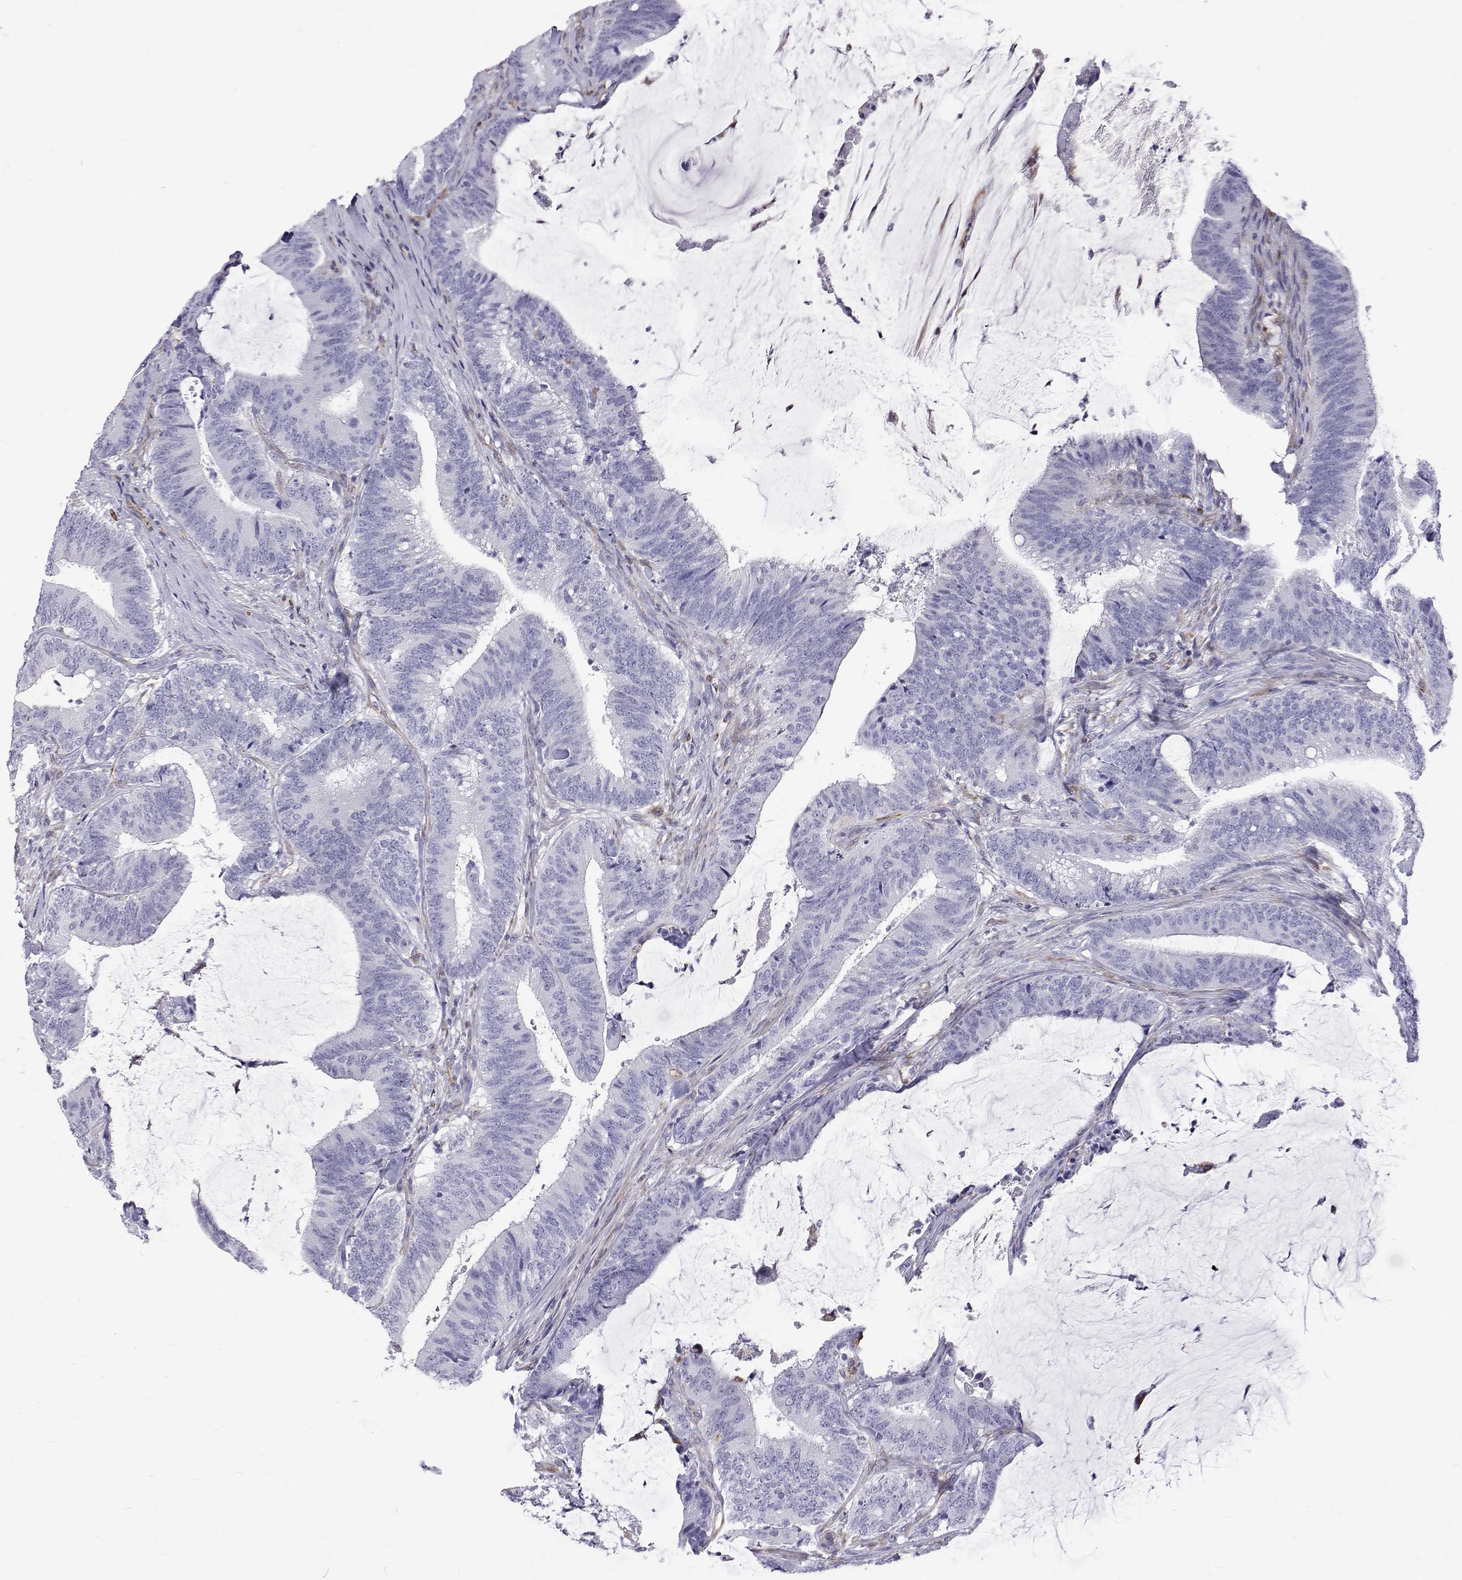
{"staining": {"intensity": "negative", "quantity": "none", "location": "none"}, "tissue": "colorectal cancer", "cell_type": "Tumor cells", "image_type": "cancer", "snomed": [{"axis": "morphology", "description": "Adenocarcinoma, NOS"}, {"axis": "topography", "description": "Colon"}], "caption": "Adenocarcinoma (colorectal) stained for a protein using IHC displays no expression tumor cells.", "gene": "OPRPN", "patient": {"sex": "female", "age": 43}}